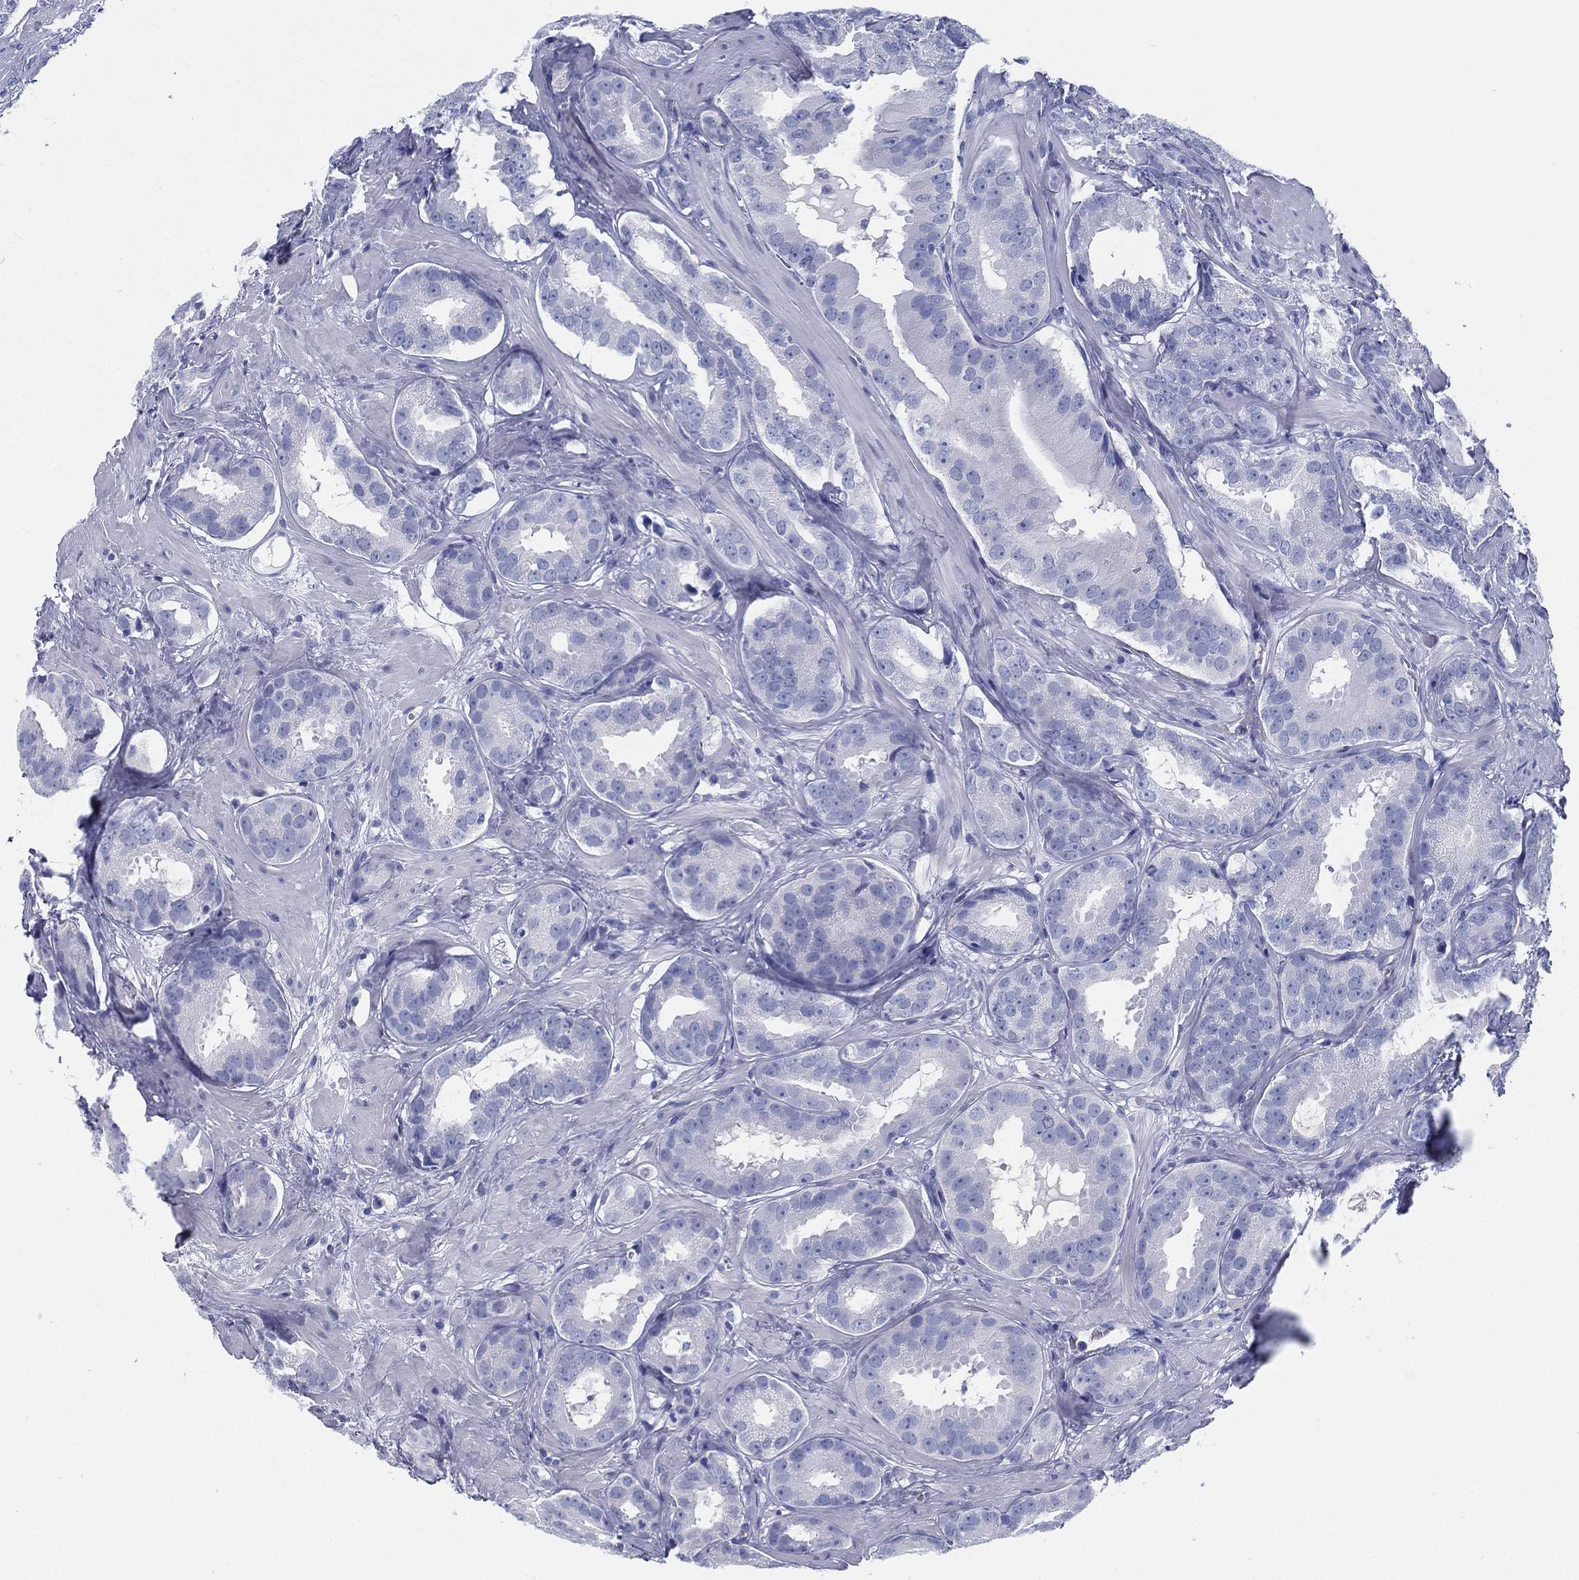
{"staining": {"intensity": "negative", "quantity": "none", "location": "none"}, "tissue": "prostate cancer", "cell_type": "Tumor cells", "image_type": "cancer", "snomed": [{"axis": "morphology", "description": "Adenocarcinoma, NOS"}, {"axis": "topography", "description": "Prostate"}], "caption": "DAB (3,3'-diaminobenzidine) immunohistochemical staining of adenocarcinoma (prostate) reveals no significant positivity in tumor cells. Brightfield microscopy of immunohistochemistry stained with DAB (brown) and hematoxylin (blue), captured at high magnification.", "gene": "TMEM252", "patient": {"sex": "male", "age": 69}}